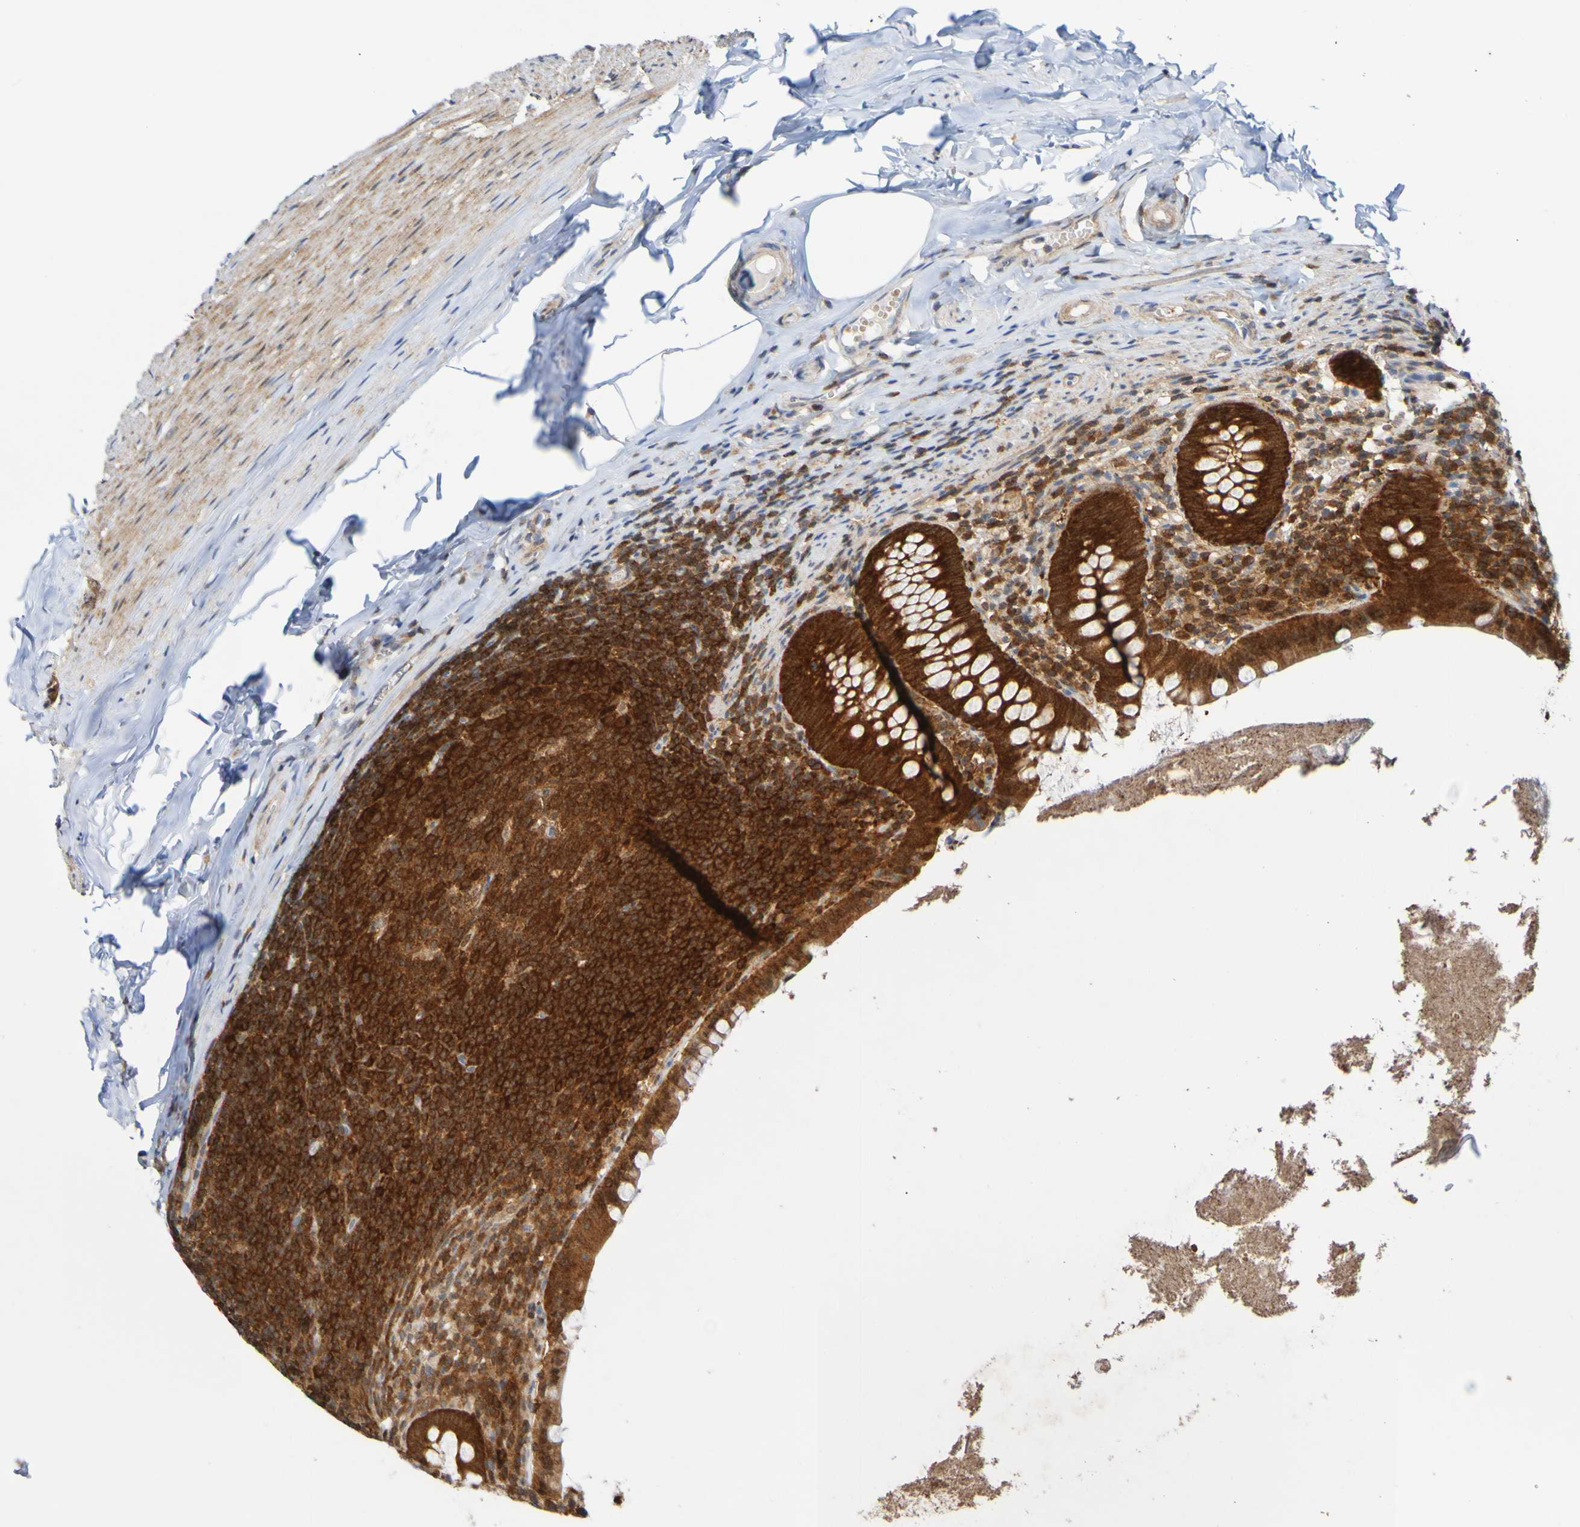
{"staining": {"intensity": "strong", "quantity": ">75%", "location": "cytoplasmic/membranous"}, "tissue": "appendix", "cell_type": "Glandular cells", "image_type": "normal", "snomed": [{"axis": "morphology", "description": "Normal tissue, NOS"}, {"axis": "topography", "description": "Appendix"}], "caption": "DAB immunohistochemical staining of benign appendix displays strong cytoplasmic/membranous protein expression in about >75% of glandular cells. (brown staining indicates protein expression, while blue staining denotes nuclei).", "gene": "ATIC", "patient": {"sex": "male", "age": 52}}